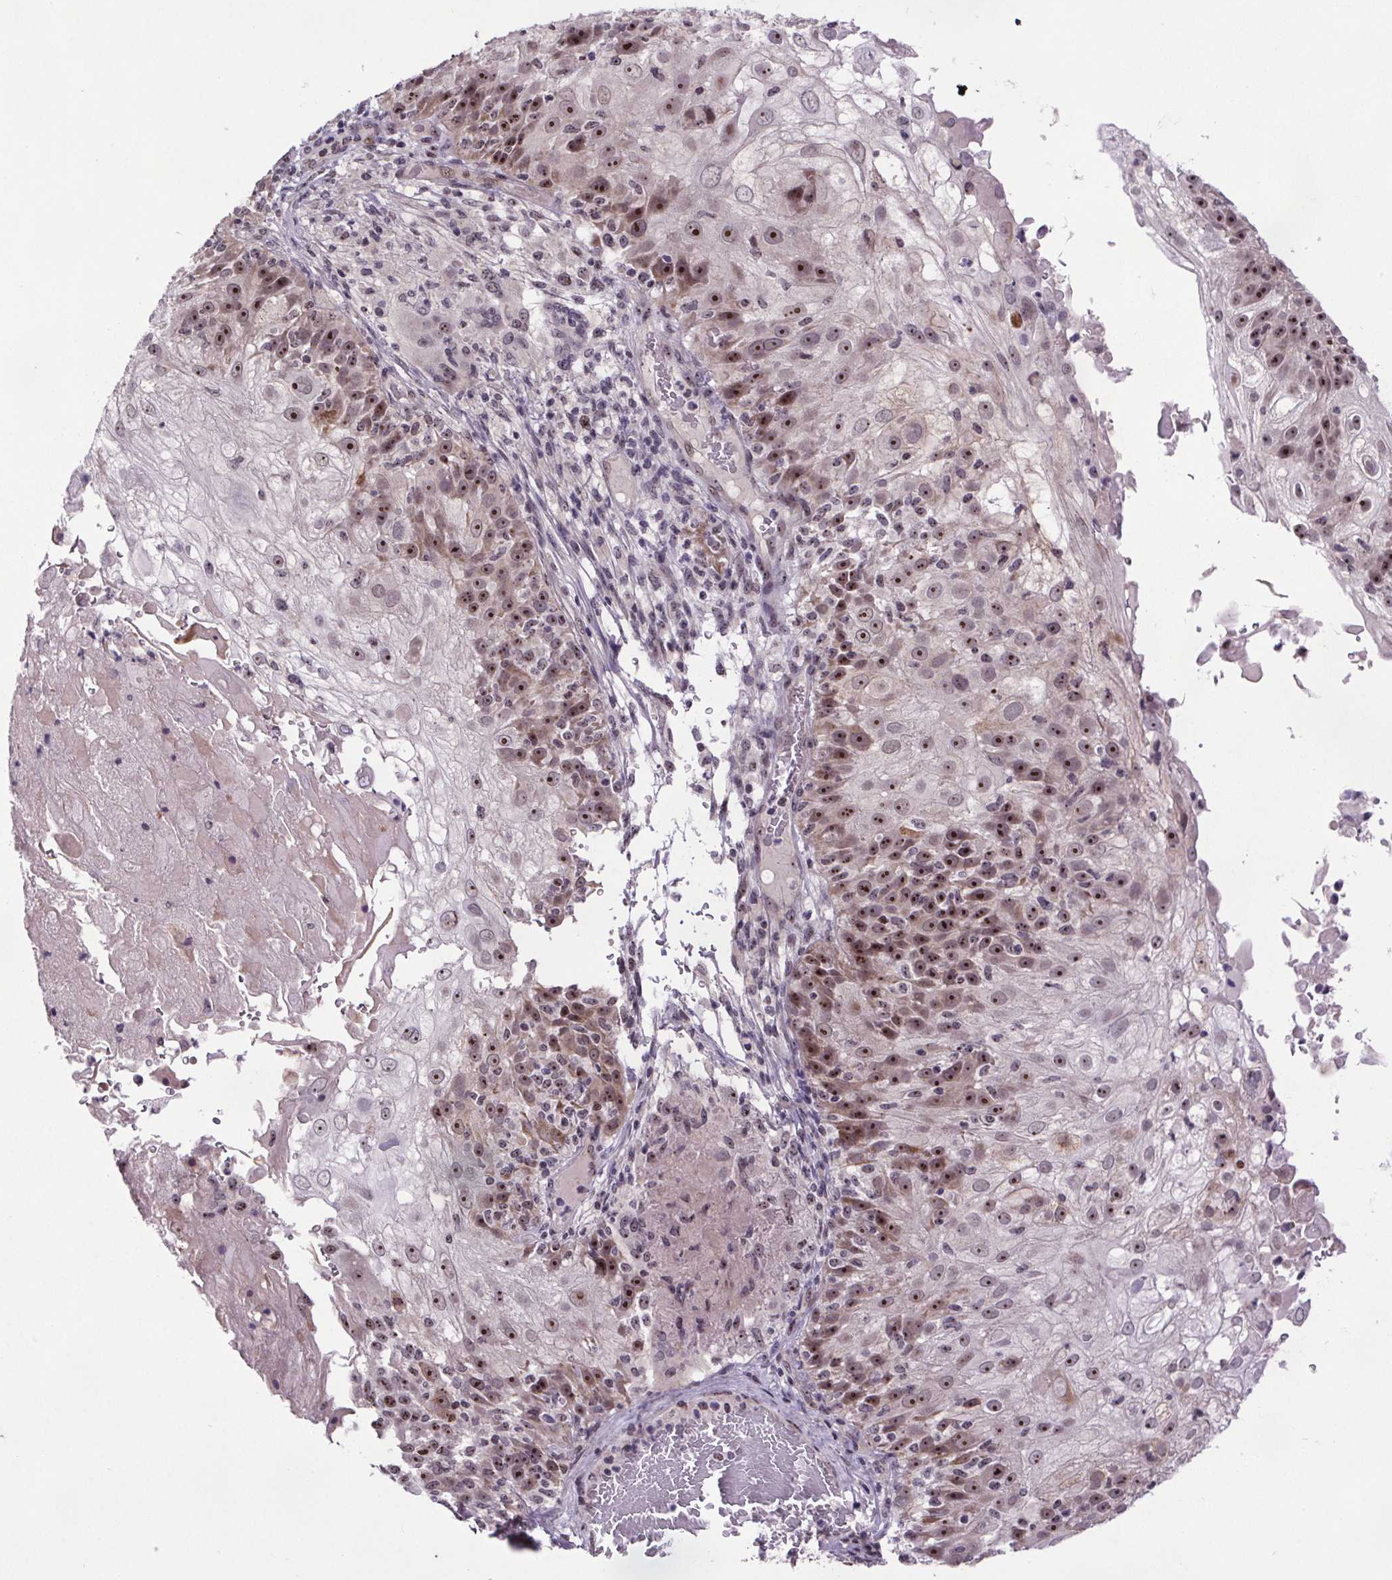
{"staining": {"intensity": "moderate", "quantity": ">75%", "location": "nuclear"}, "tissue": "skin cancer", "cell_type": "Tumor cells", "image_type": "cancer", "snomed": [{"axis": "morphology", "description": "Normal tissue, NOS"}, {"axis": "morphology", "description": "Squamous cell carcinoma, NOS"}, {"axis": "topography", "description": "Skin"}], "caption": "Skin cancer tissue reveals moderate nuclear staining in about >75% of tumor cells, visualized by immunohistochemistry. (DAB = brown stain, brightfield microscopy at high magnification).", "gene": "ATMIN", "patient": {"sex": "female", "age": 83}}